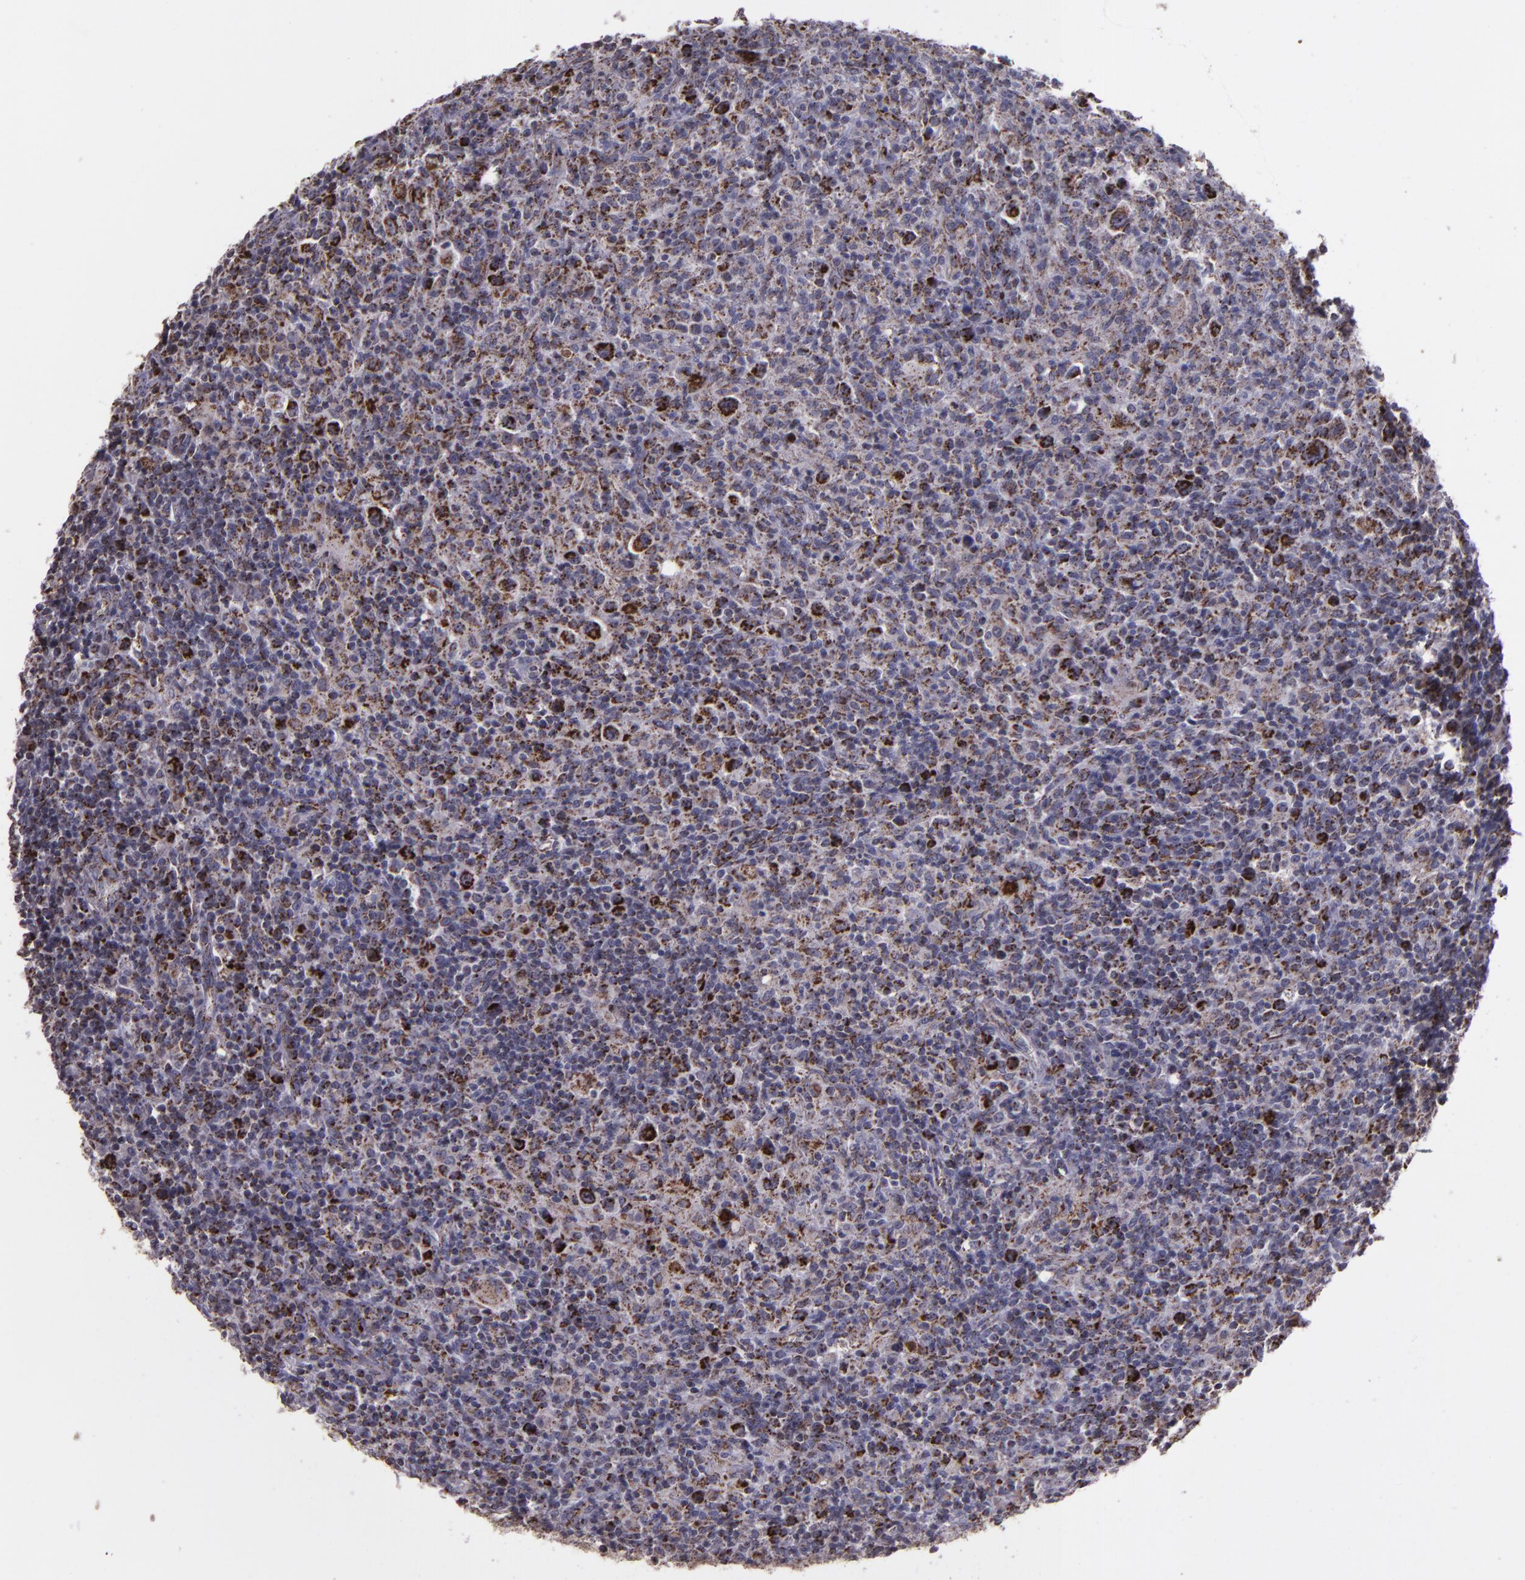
{"staining": {"intensity": "moderate", "quantity": "25%-75%", "location": "cytoplasmic/membranous"}, "tissue": "lymphoma", "cell_type": "Tumor cells", "image_type": "cancer", "snomed": [{"axis": "morphology", "description": "Hodgkin's disease, NOS"}, {"axis": "topography", "description": "Lymph node"}], "caption": "Hodgkin's disease stained for a protein demonstrates moderate cytoplasmic/membranous positivity in tumor cells. (IHC, brightfield microscopy, high magnification).", "gene": "LONP1", "patient": {"sex": "male", "age": 65}}